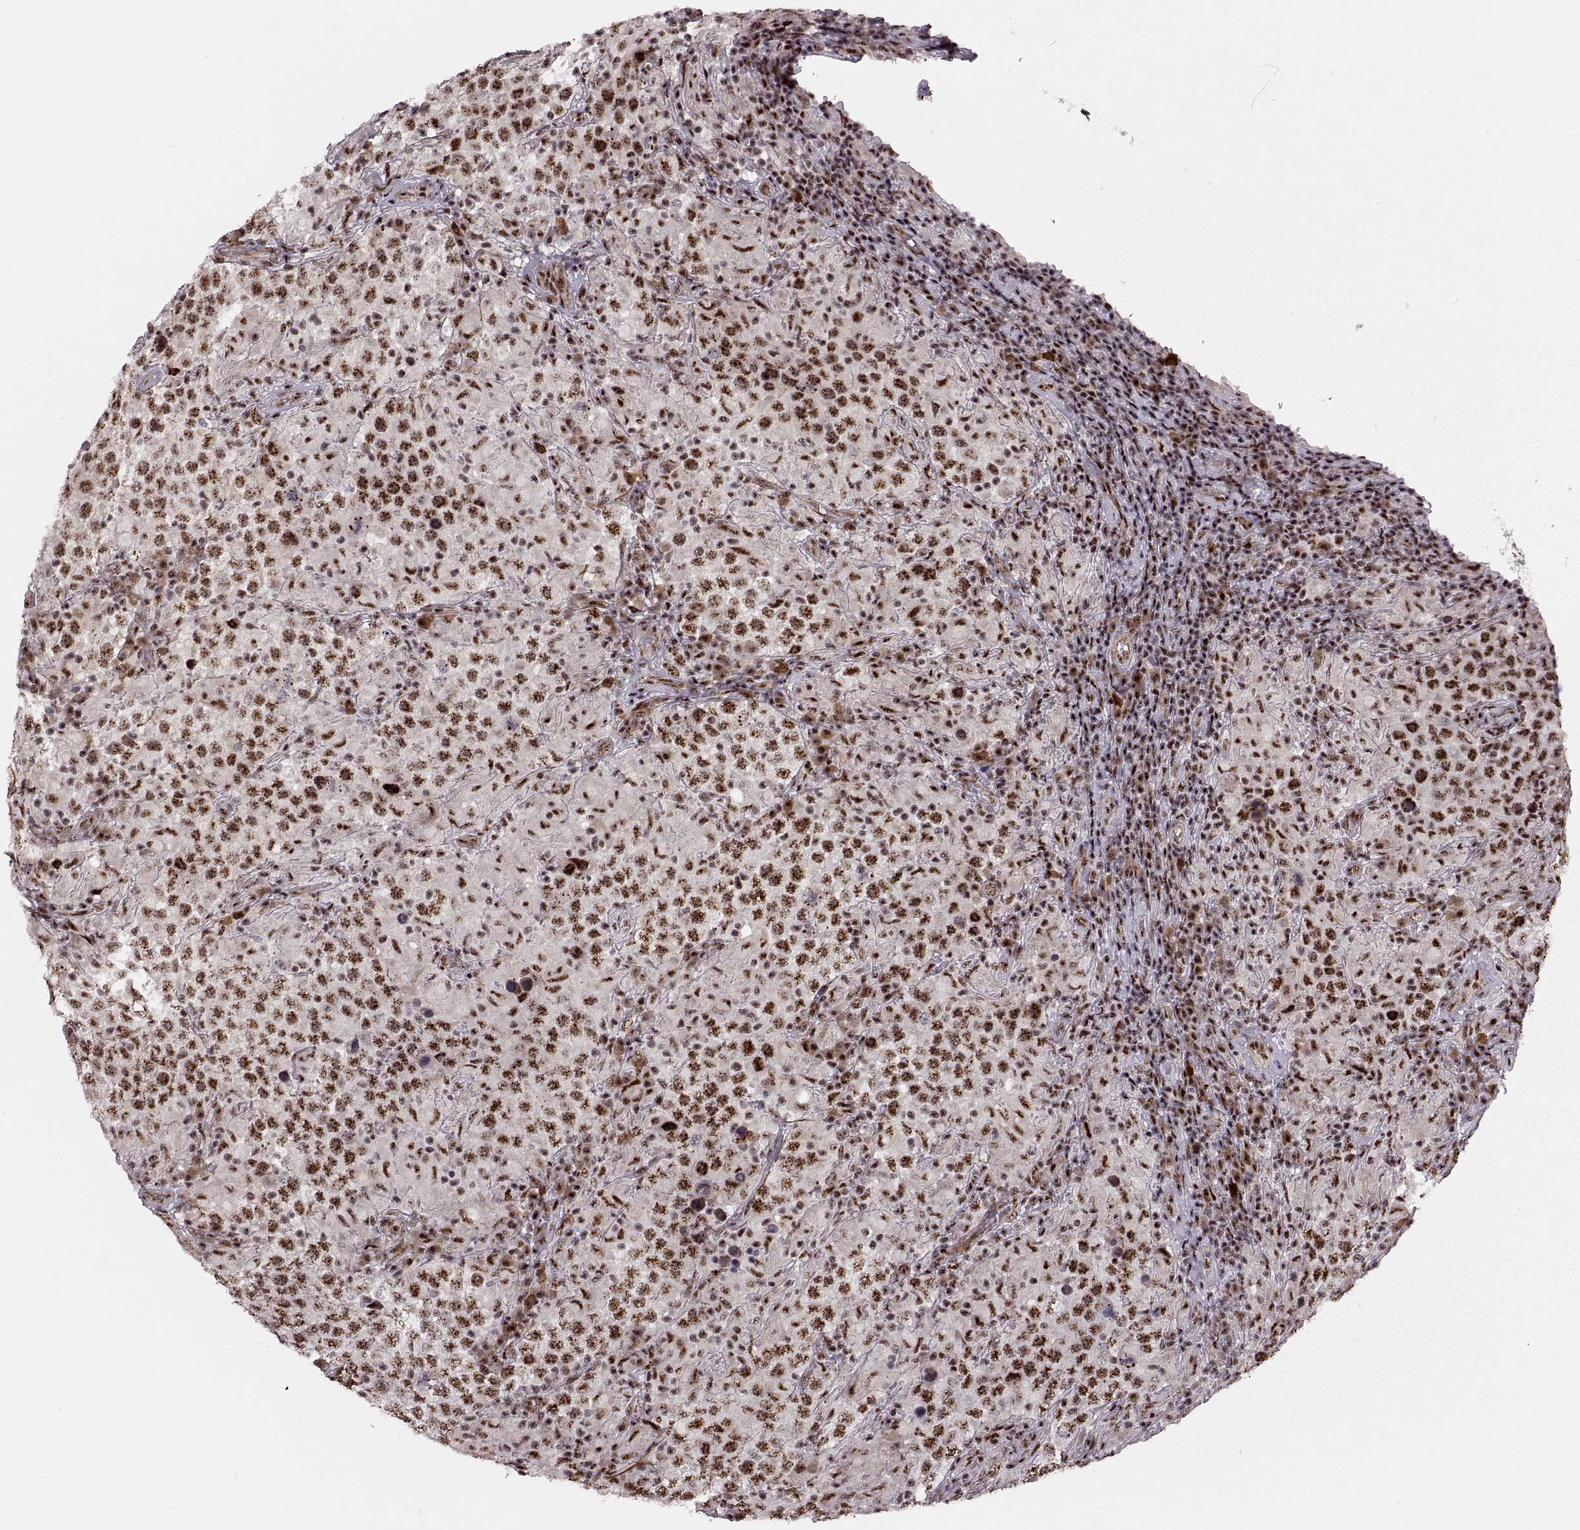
{"staining": {"intensity": "strong", "quantity": ">75%", "location": "nuclear"}, "tissue": "testis cancer", "cell_type": "Tumor cells", "image_type": "cancer", "snomed": [{"axis": "morphology", "description": "Seminoma, NOS"}, {"axis": "morphology", "description": "Carcinoma, Embryonal, NOS"}, {"axis": "topography", "description": "Testis"}], "caption": "Human seminoma (testis) stained for a protein (brown) reveals strong nuclear positive expression in approximately >75% of tumor cells.", "gene": "ZCCHC17", "patient": {"sex": "male", "age": 41}}